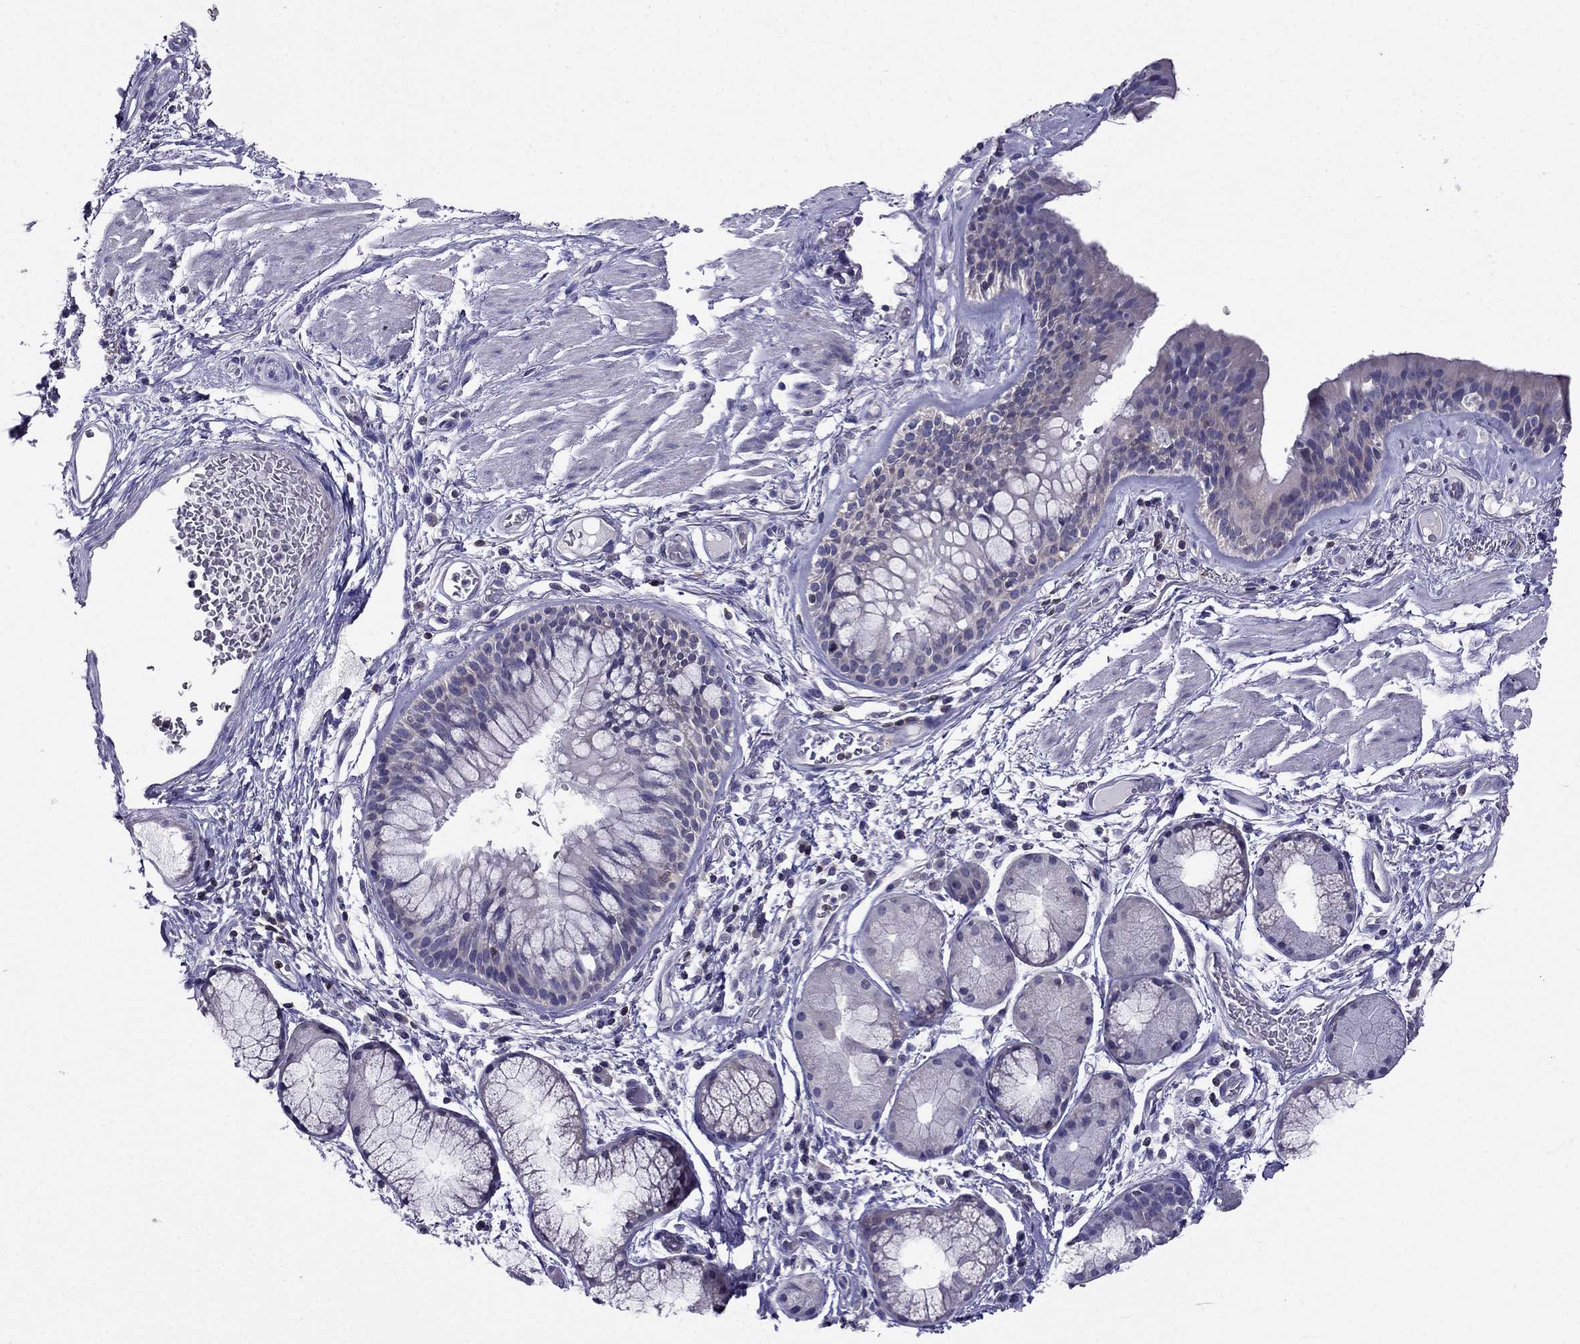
{"staining": {"intensity": "negative", "quantity": "none", "location": "none"}, "tissue": "bronchus", "cell_type": "Respiratory epithelial cells", "image_type": "normal", "snomed": [{"axis": "morphology", "description": "Normal tissue, NOS"}, {"axis": "topography", "description": "Bronchus"}, {"axis": "topography", "description": "Lung"}], "caption": "IHC image of benign bronchus stained for a protein (brown), which shows no positivity in respiratory epithelial cells.", "gene": "AAK1", "patient": {"sex": "female", "age": 57}}